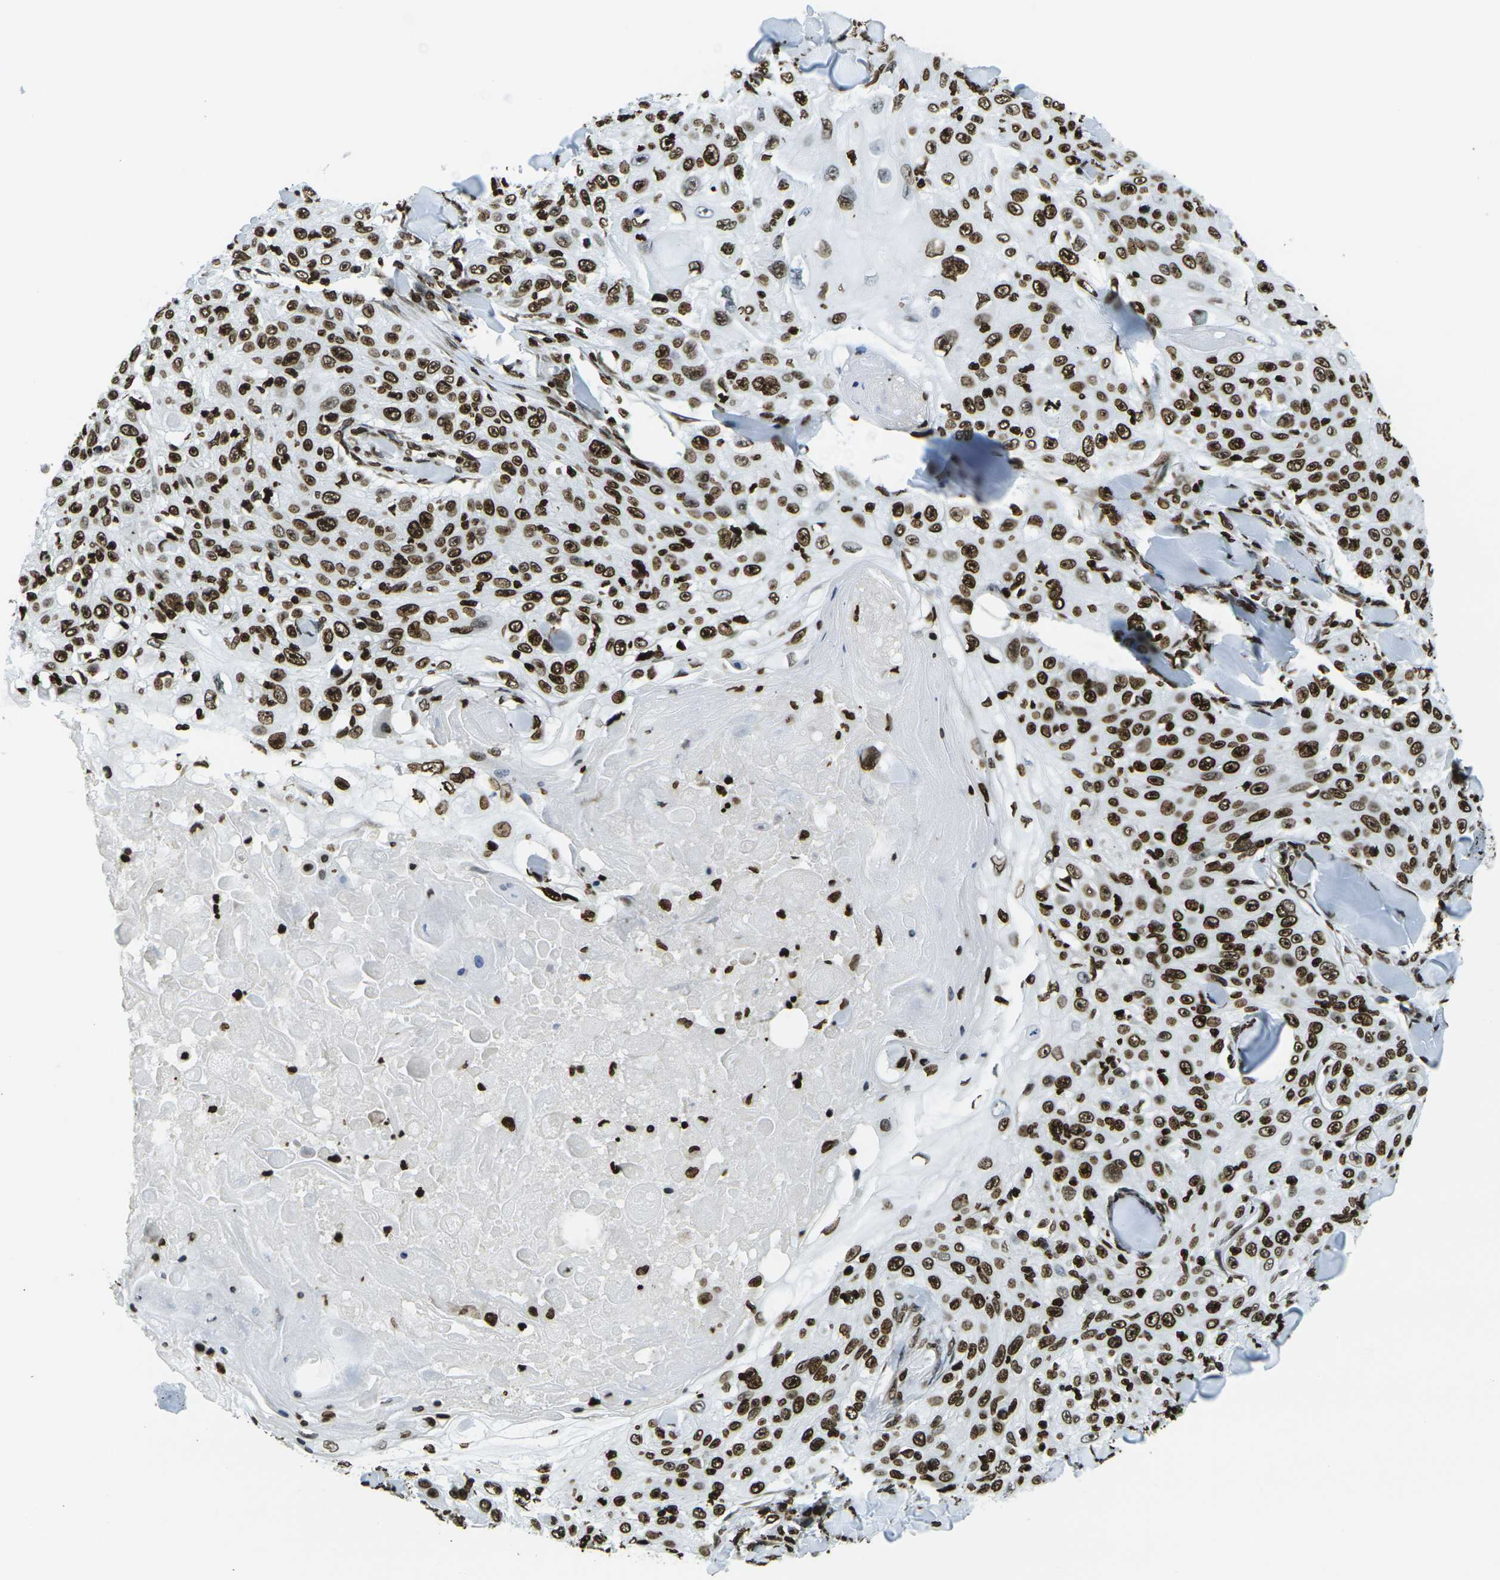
{"staining": {"intensity": "strong", "quantity": ">75%", "location": "nuclear"}, "tissue": "skin cancer", "cell_type": "Tumor cells", "image_type": "cancer", "snomed": [{"axis": "morphology", "description": "Squamous cell carcinoma, NOS"}, {"axis": "topography", "description": "Skin"}], "caption": "Protein expression analysis of human squamous cell carcinoma (skin) reveals strong nuclear positivity in approximately >75% of tumor cells. (DAB (3,3'-diaminobenzidine) = brown stain, brightfield microscopy at high magnification).", "gene": "H1-2", "patient": {"sex": "male", "age": 86}}